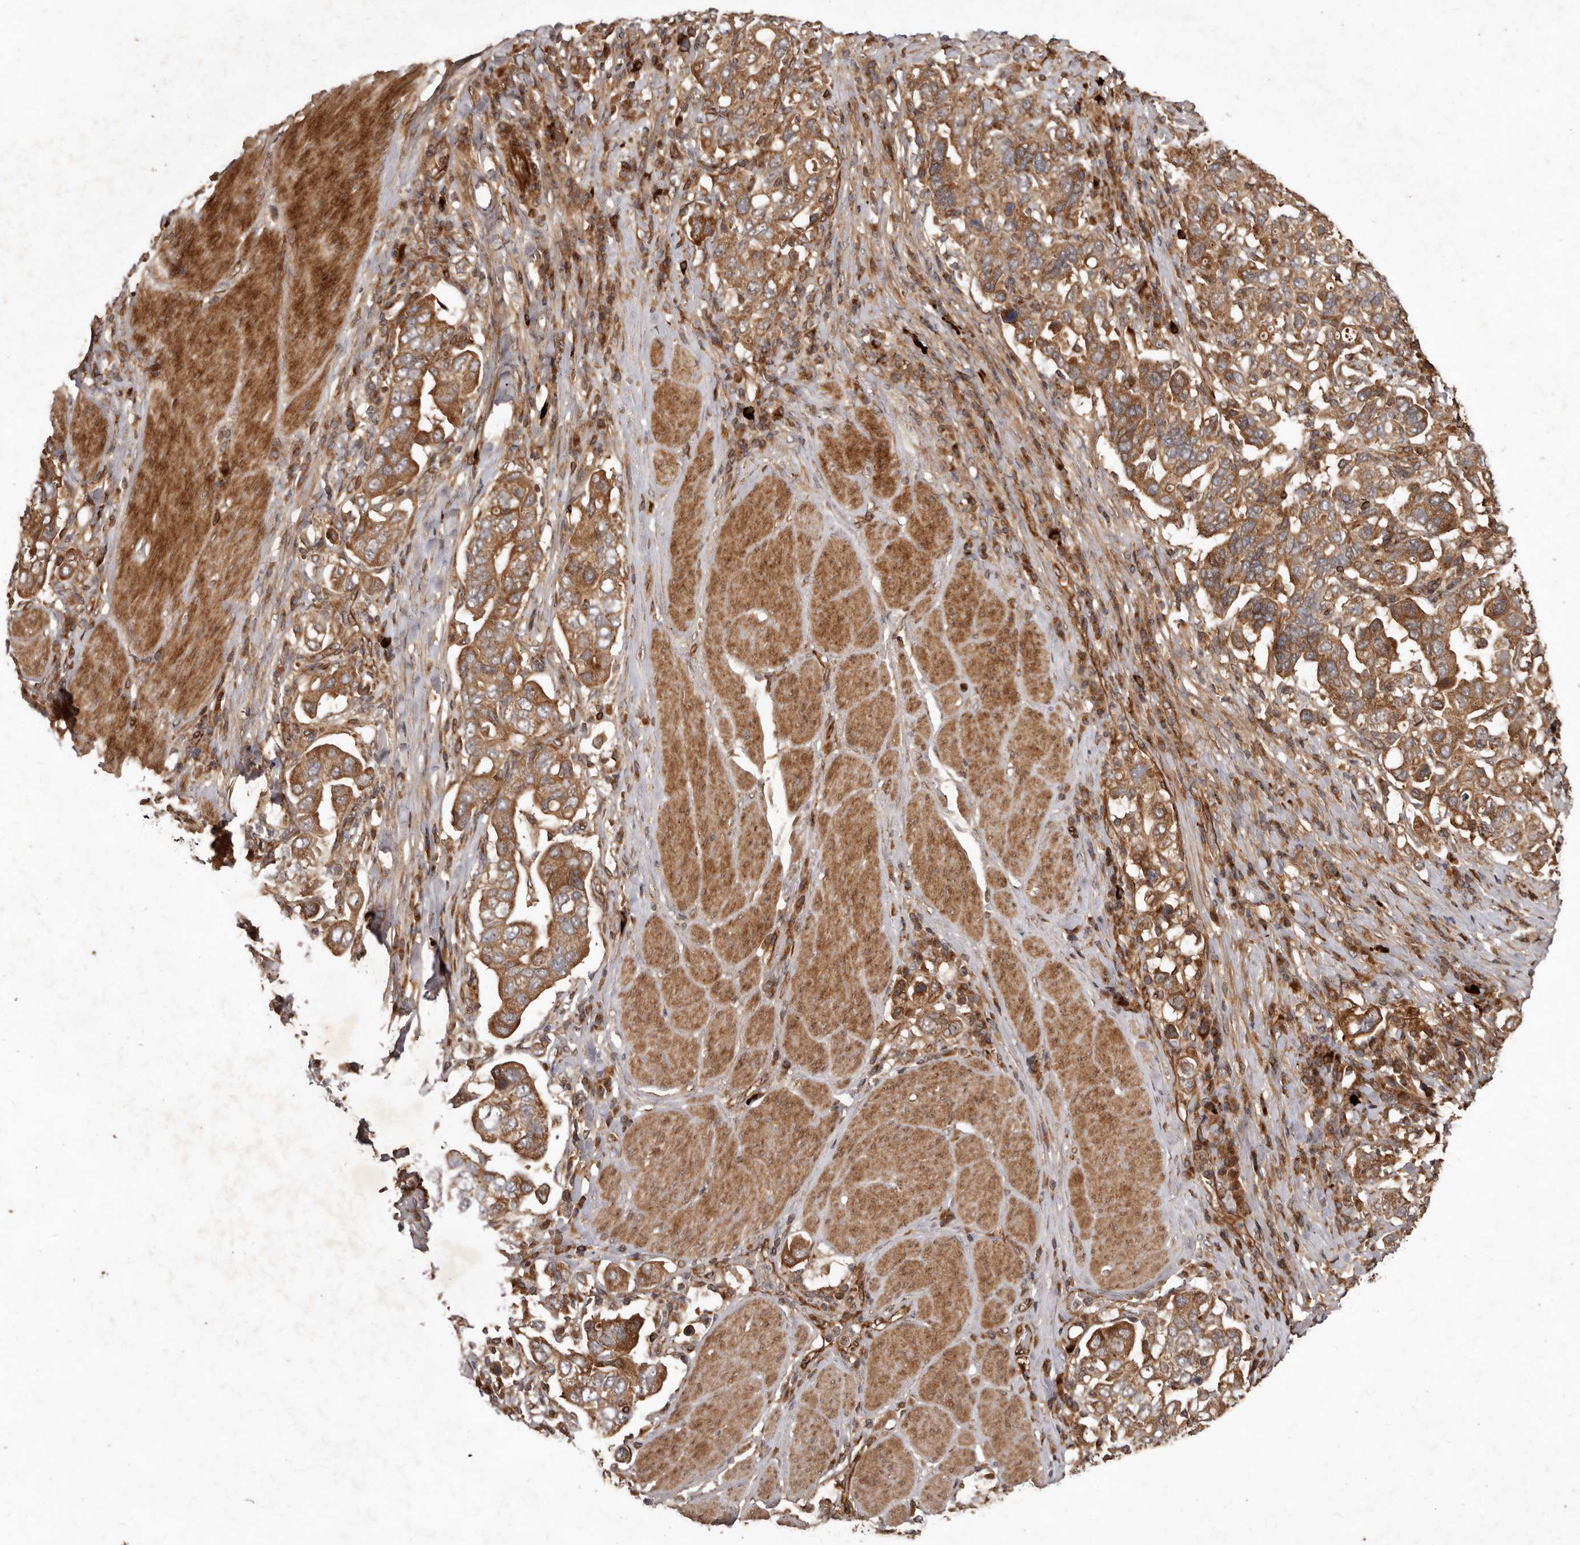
{"staining": {"intensity": "moderate", "quantity": ">75%", "location": "cytoplasmic/membranous"}, "tissue": "stomach cancer", "cell_type": "Tumor cells", "image_type": "cancer", "snomed": [{"axis": "morphology", "description": "Adenocarcinoma, NOS"}, {"axis": "topography", "description": "Stomach, upper"}], "caption": "Moderate cytoplasmic/membranous staining is appreciated in approximately >75% of tumor cells in stomach cancer. (DAB IHC with brightfield microscopy, high magnification).", "gene": "STK36", "patient": {"sex": "male", "age": 62}}